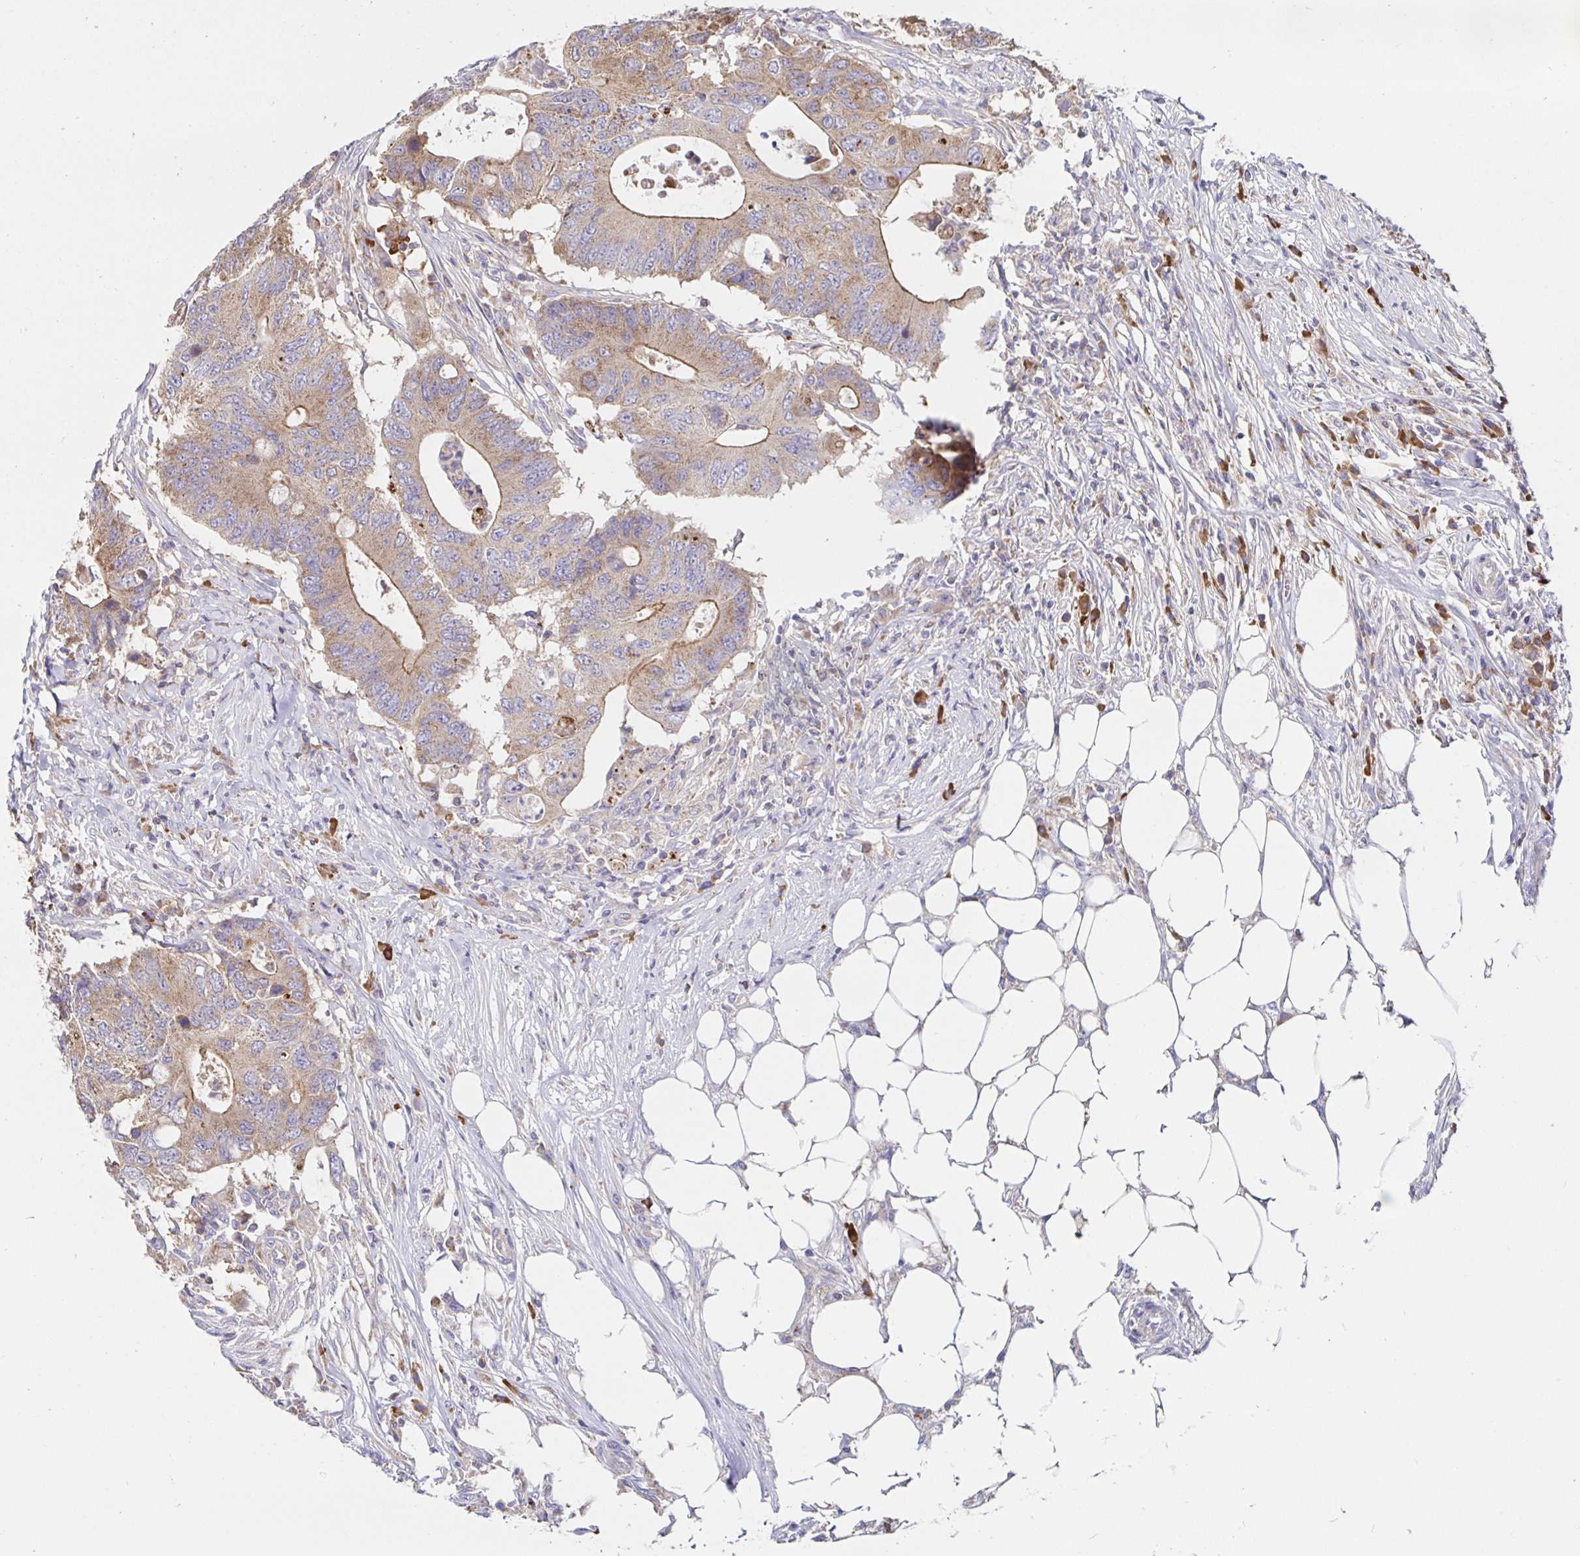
{"staining": {"intensity": "moderate", "quantity": ">75%", "location": "cytoplasmic/membranous"}, "tissue": "colorectal cancer", "cell_type": "Tumor cells", "image_type": "cancer", "snomed": [{"axis": "morphology", "description": "Adenocarcinoma, NOS"}, {"axis": "topography", "description": "Colon"}], "caption": "A high-resolution micrograph shows IHC staining of colorectal cancer, which reveals moderate cytoplasmic/membranous positivity in approximately >75% of tumor cells. Immunohistochemistry (ihc) stains the protein of interest in brown and the nuclei are stained blue.", "gene": "PRDX3", "patient": {"sex": "male", "age": 71}}